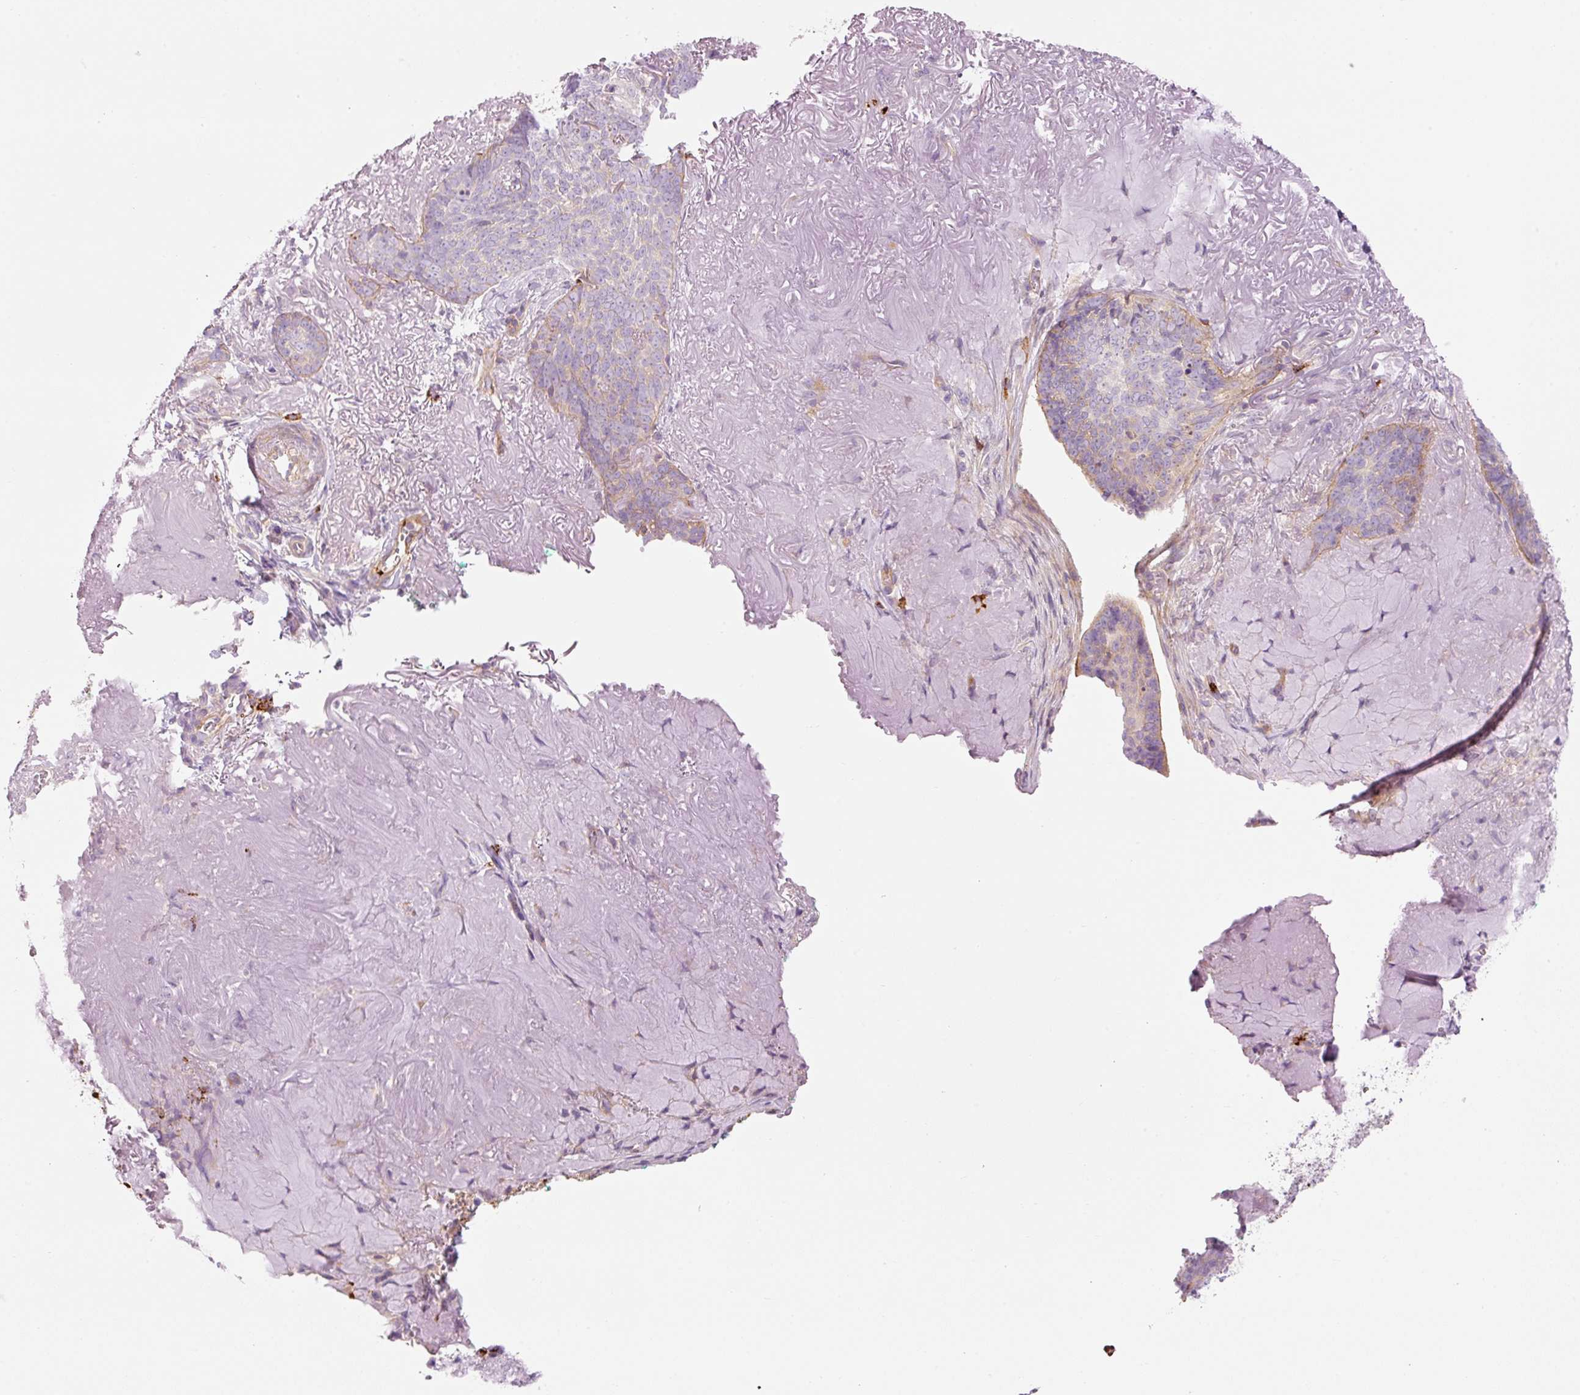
{"staining": {"intensity": "weak", "quantity": "<25%", "location": "cytoplasmic/membranous"}, "tissue": "skin cancer", "cell_type": "Tumor cells", "image_type": "cancer", "snomed": [{"axis": "morphology", "description": "Basal cell carcinoma"}, {"axis": "topography", "description": "Skin"}, {"axis": "topography", "description": "Skin of face"}], "caption": "This is an immunohistochemistry image of human skin basal cell carcinoma. There is no expression in tumor cells.", "gene": "MAP3K3", "patient": {"sex": "female", "age": 95}}